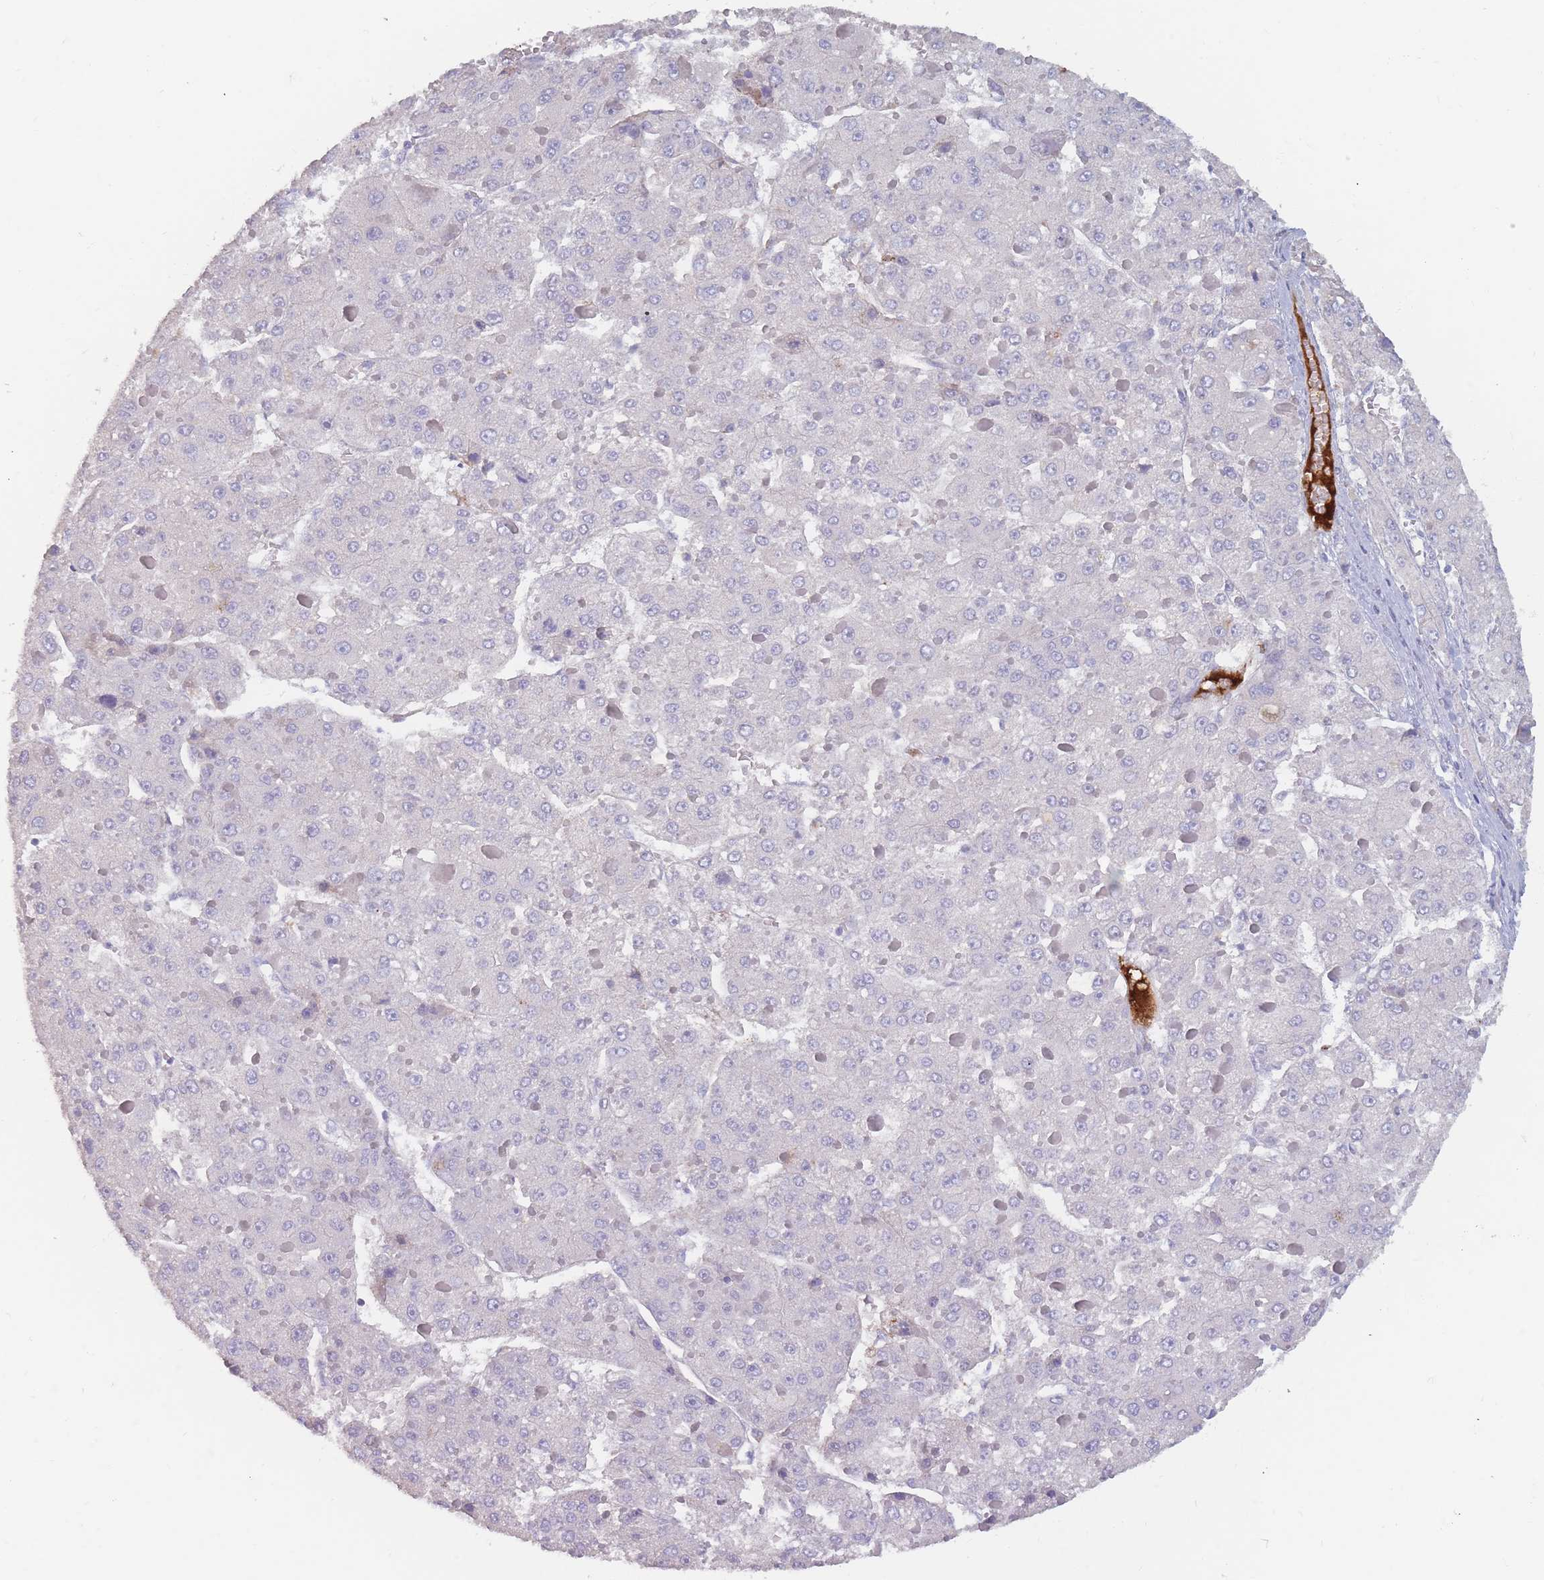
{"staining": {"intensity": "negative", "quantity": "none", "location": "none"}, "tissue": "liver cancer", "cell_type": "Tumor cells", "image_type": "cancer", "snomed": [{"axis": "morphology", "description": "Carcinoma, Hepatocellular, NOS"}, {"axis": "topography", "description": "Liver"}], "caption": "Immunohistochemical staining of hepatocellular carcinoma (liver) shows no significant positivity in tumor cells. The staining is performed using DAB brown chromogen with nuclei counter-stained in using hematoxylin.", "gene": "PRG4", "patient": {"sex": "female", "age": 73}}